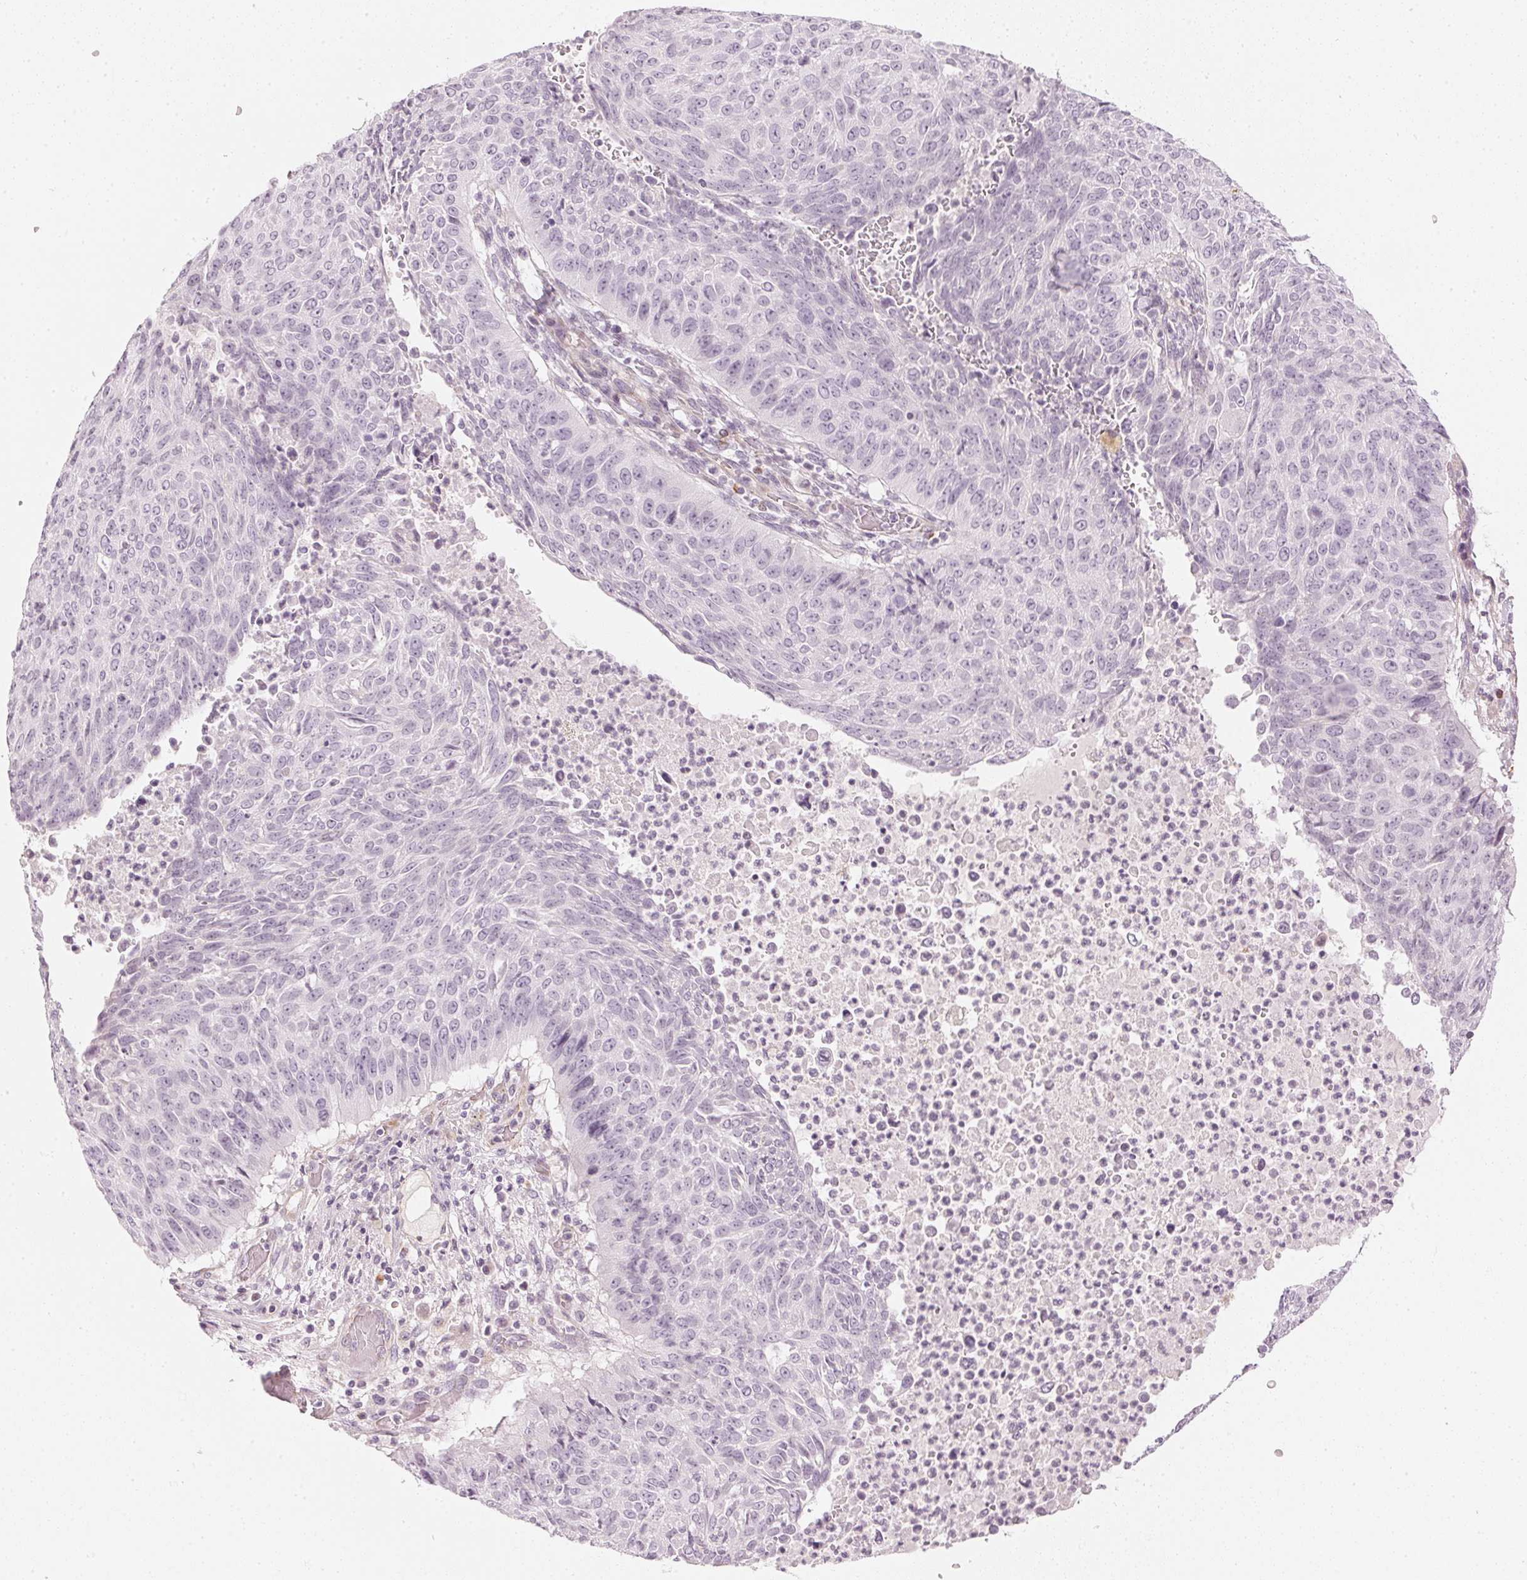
{"staining": {"intensity": "negative", "quantity": "none", "location": "none"}, "tissue": "lung cancer", "cell_type": "Tumor cells", "image_type": "cancer", "snomed": [{"axis": "morphology", "description": "Normal tissue, NOS"}, {"axis": "morphology", "description": "Squamous cell carcinoma, NOS"}, {"axis": "topography", "description": "Bronchus"}, {"axis": "topography", "description": "Lung"}], "caption": "An immunohistochemistry image of squamous cell carcinoma (lung) is shown. There is no staining in tumor cells of squamous cell carcinoma (lung).", "gene": "APLP1", "patient": {"sex": "male", "age": 64}}